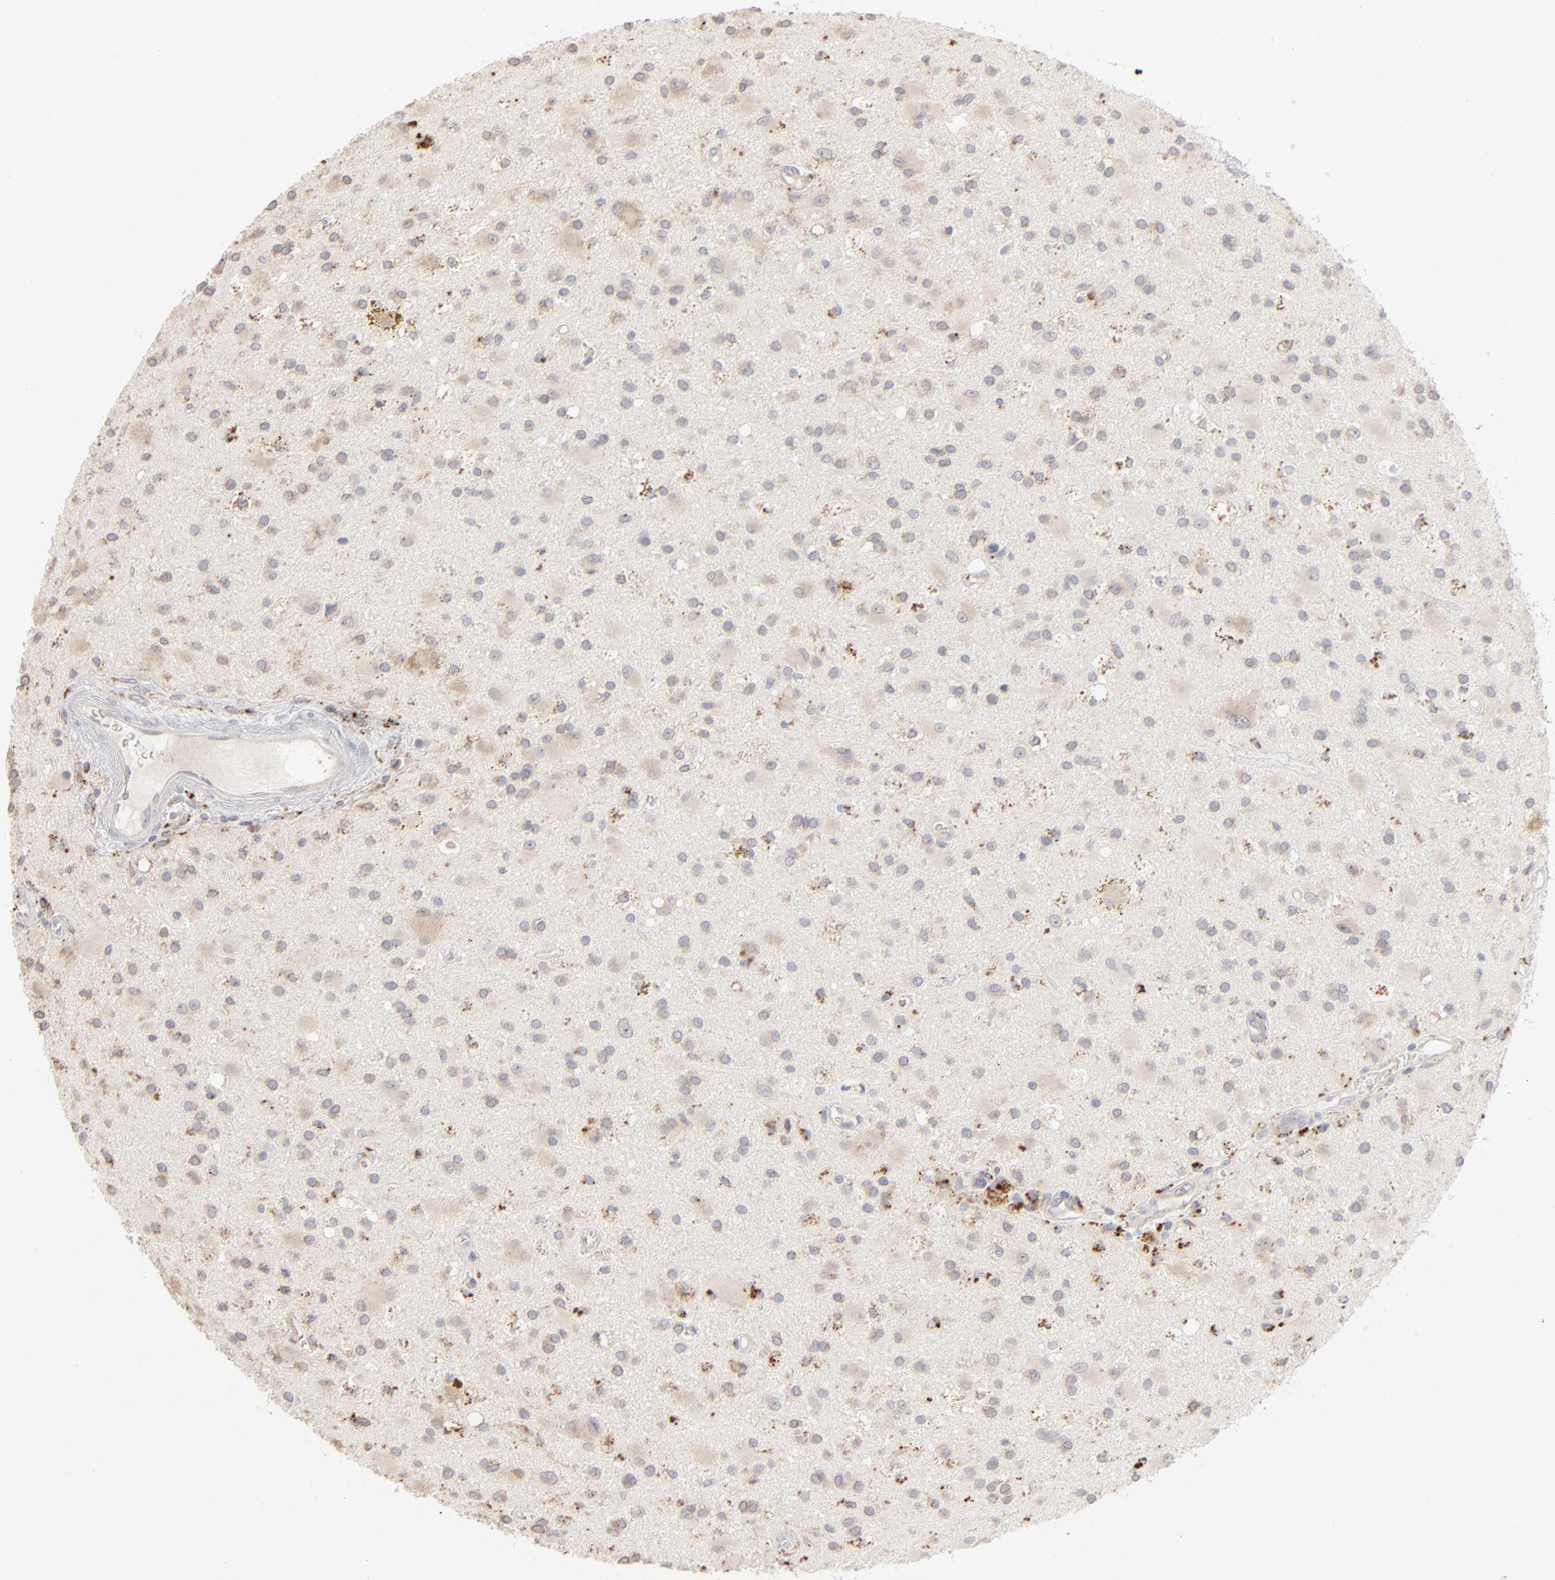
{"staining": {"intensity": "weak", "quantity": "25%-75%", "location": "cytoplasmic/membranous"}, "tissue": "glioma", "cell_type": "Tumor cells", "image_type": "cancer", "snomed": [{"axis": "morphology", "description": "Glioma, malignant, Low grade"}, {"axis": "topography", "description": "Brain"}], "caption": "Human malignant low-grade glioma stained for a protein (brown) demonstrates weak cytoplasmic/membranous positive expression in about 25%-75% of tumor cells.", "gene": "POMT2", "patient": {"sex": "male", "age": 58}}